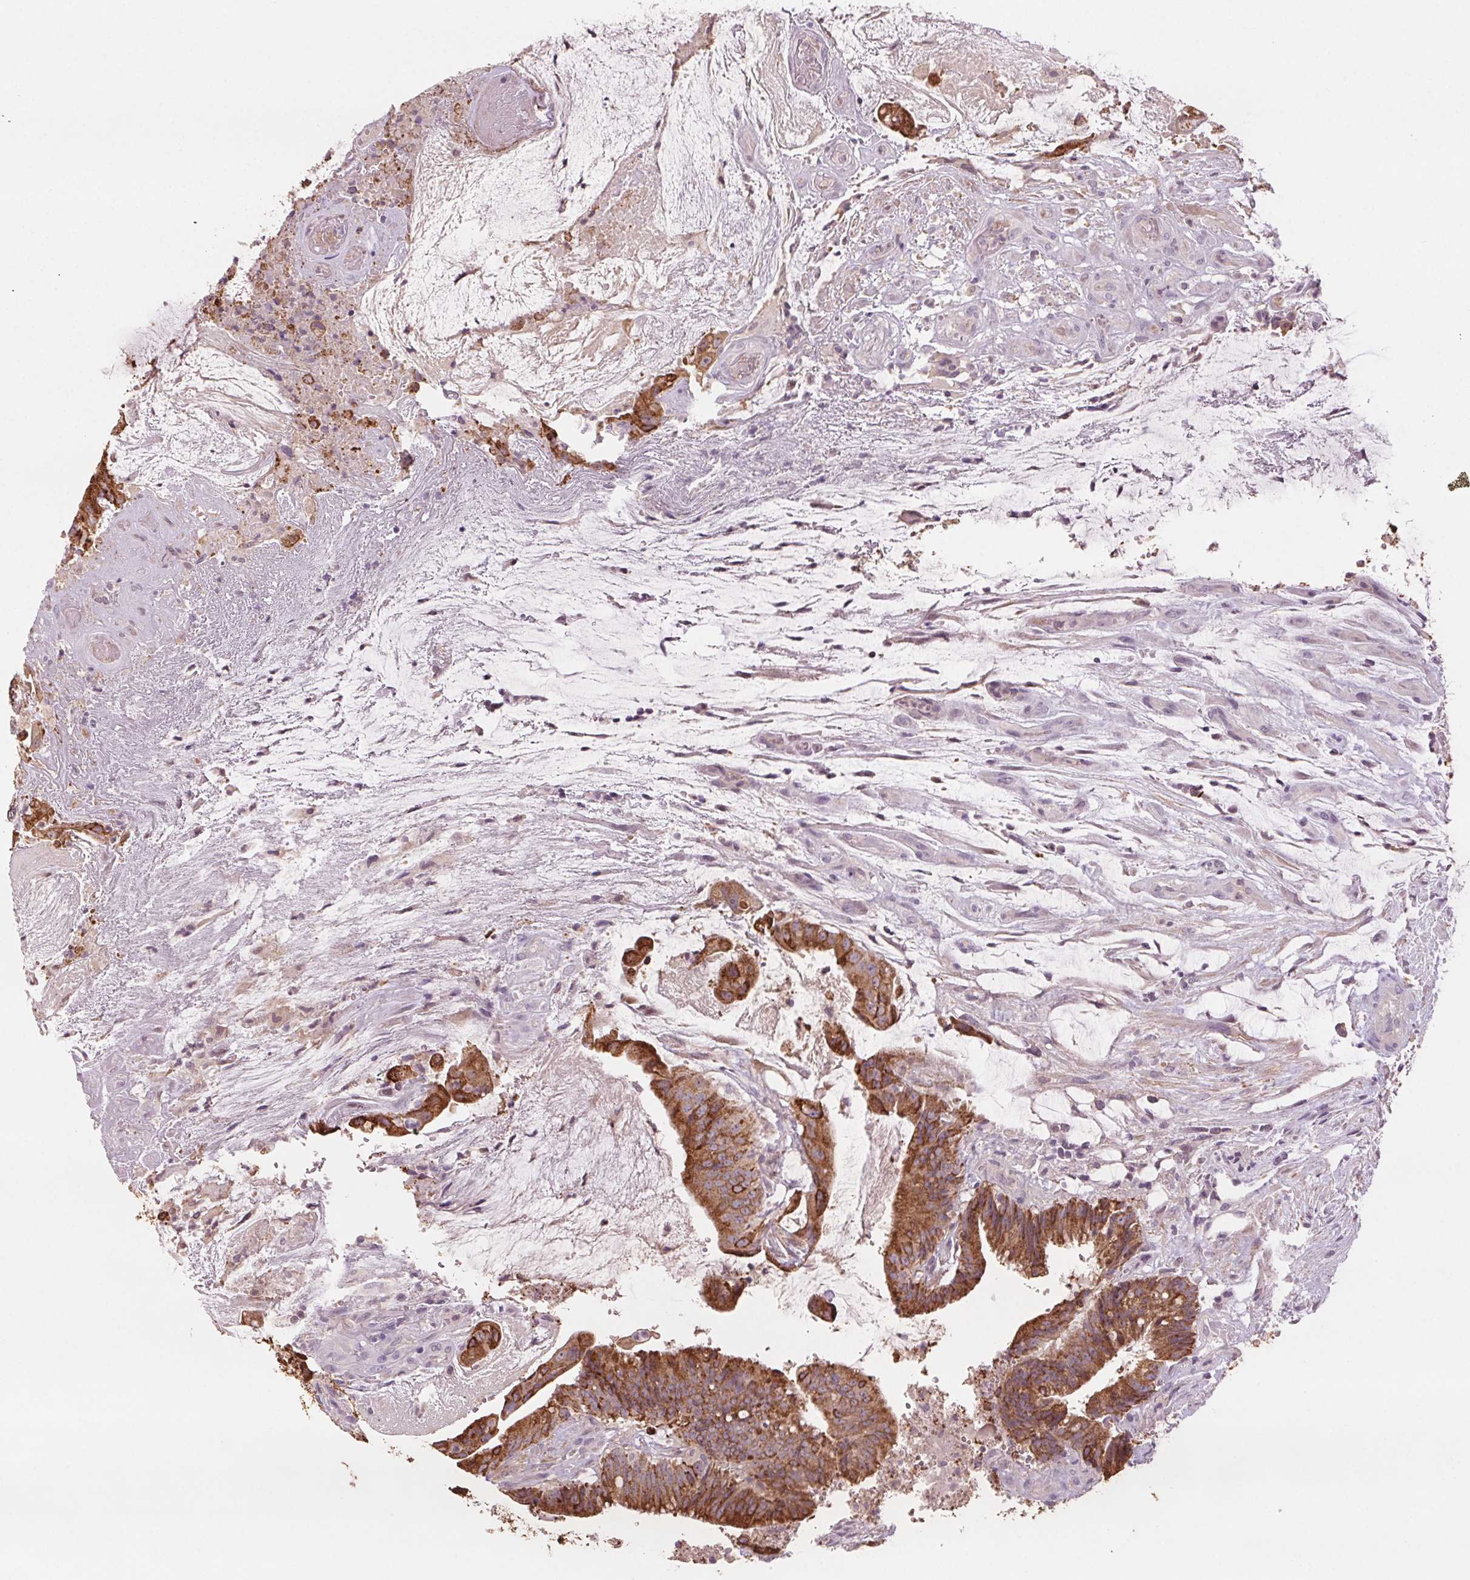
{"staining": {"intensity": "strong", "quantity": ">75%", "location": "cytoplasmic/membranous"}, "tissue": "colorectal cancer", "cell_type": "Tumor cells", "image_type": "cancer", "snomed": [{"axis": "morphology", "description": "Adenocarcinoma, NOS"}, {"axis": "topography", "description": "Colon"}], "caption": "Immunohistochemistry image of adenocarcinoma (colorectal) stained for a protein (brown), which displays high levels of strong cytoplasmic/membranous positivity in approximately >75% of tumor cells.", "gene": "HHLA2", "patient": {"sex": "female", "age": 43}}